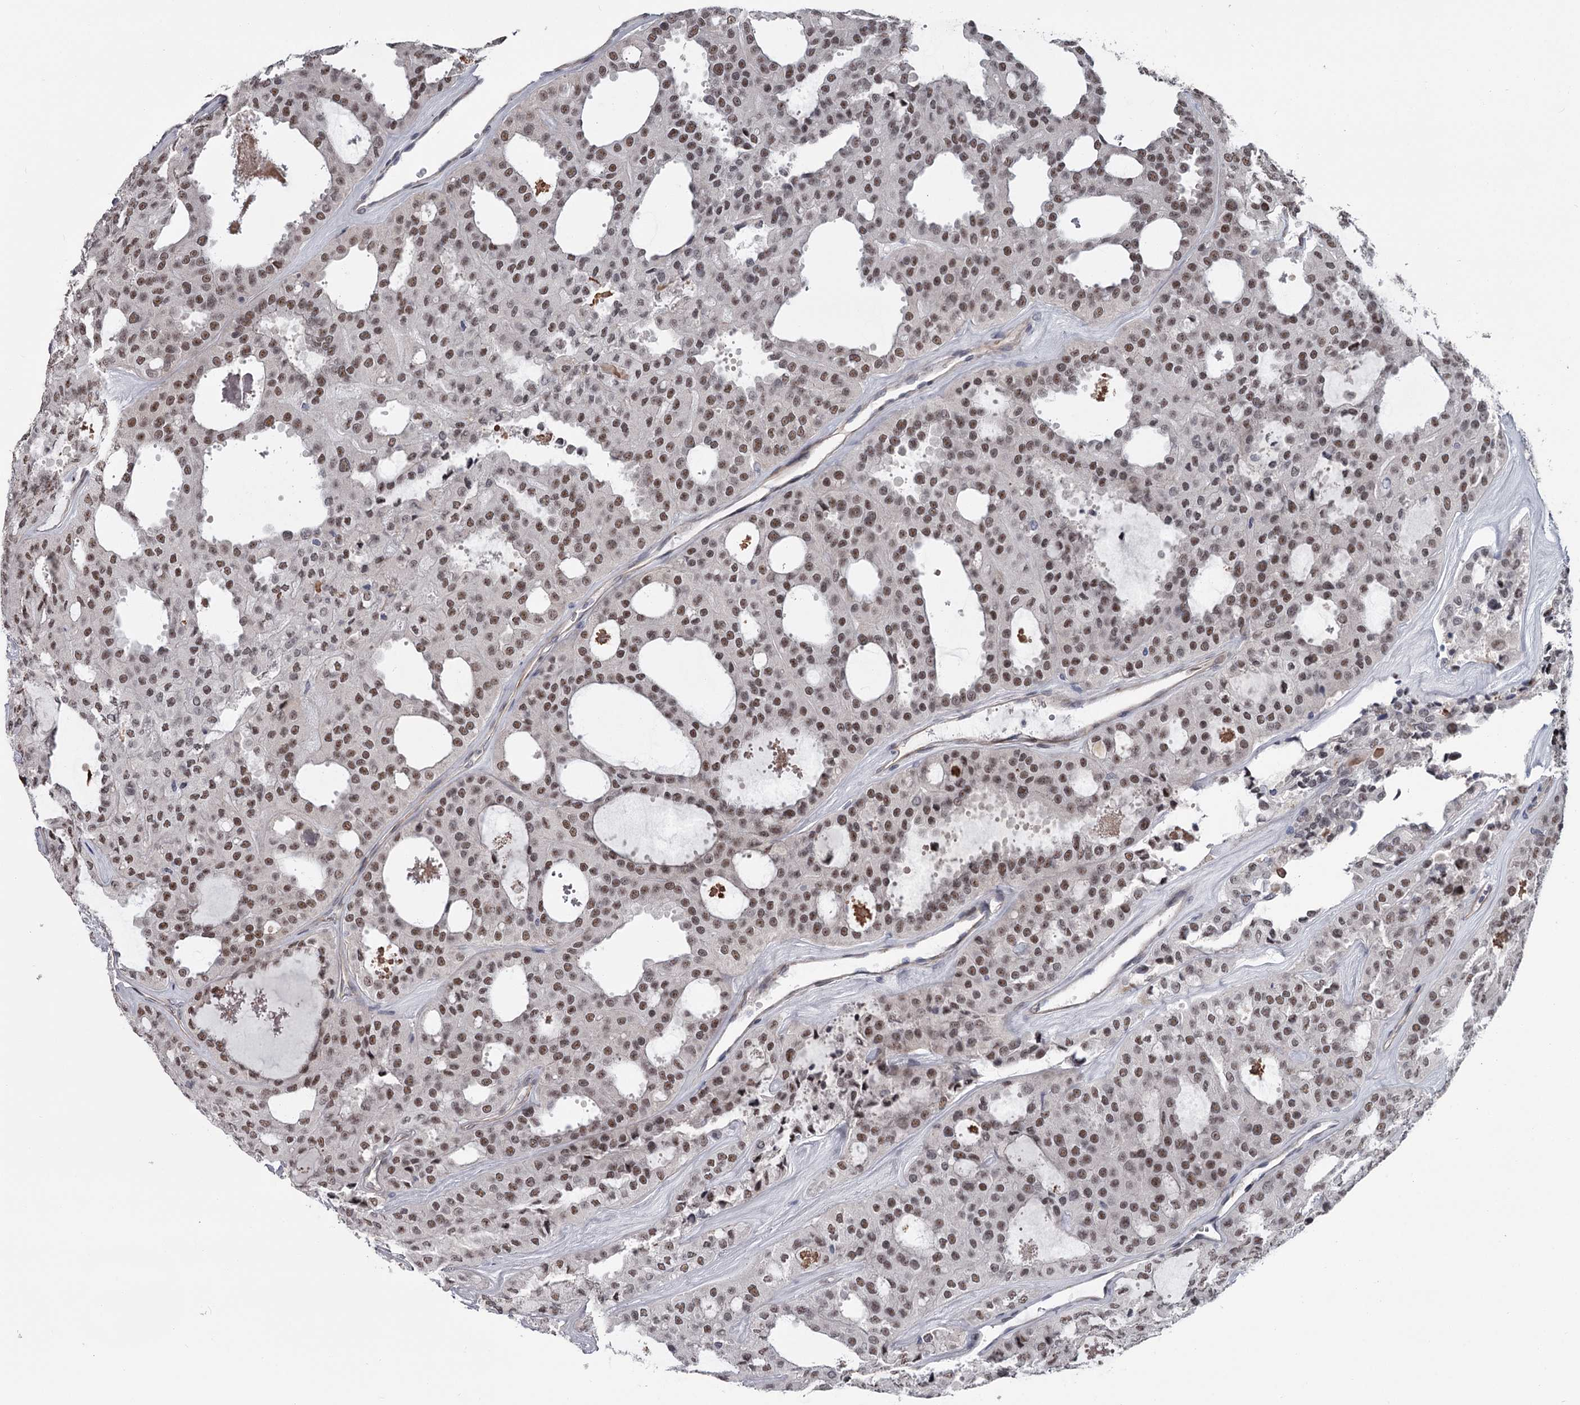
{"staining": {"intensity": "moderate", "quantity": ">75%", "location": "nuclear"}, "tissue": "thyroid cancer", "cell_type": "Tumor cells", "image_type": "cancer", "snomed": [{"axis": "morphology", "description": "Follicular adenoma carcinoma, NOS"}, {"axis": "topography", "description": "Thyroid gland"}], "caption": "A brown stain shows moderate nuclear positivity of a protein in human thyroid follicular adenoma carcinoma tumor cells.", "gene": "PRPF40B", "patient": {"sex": "male", "age": 75}}